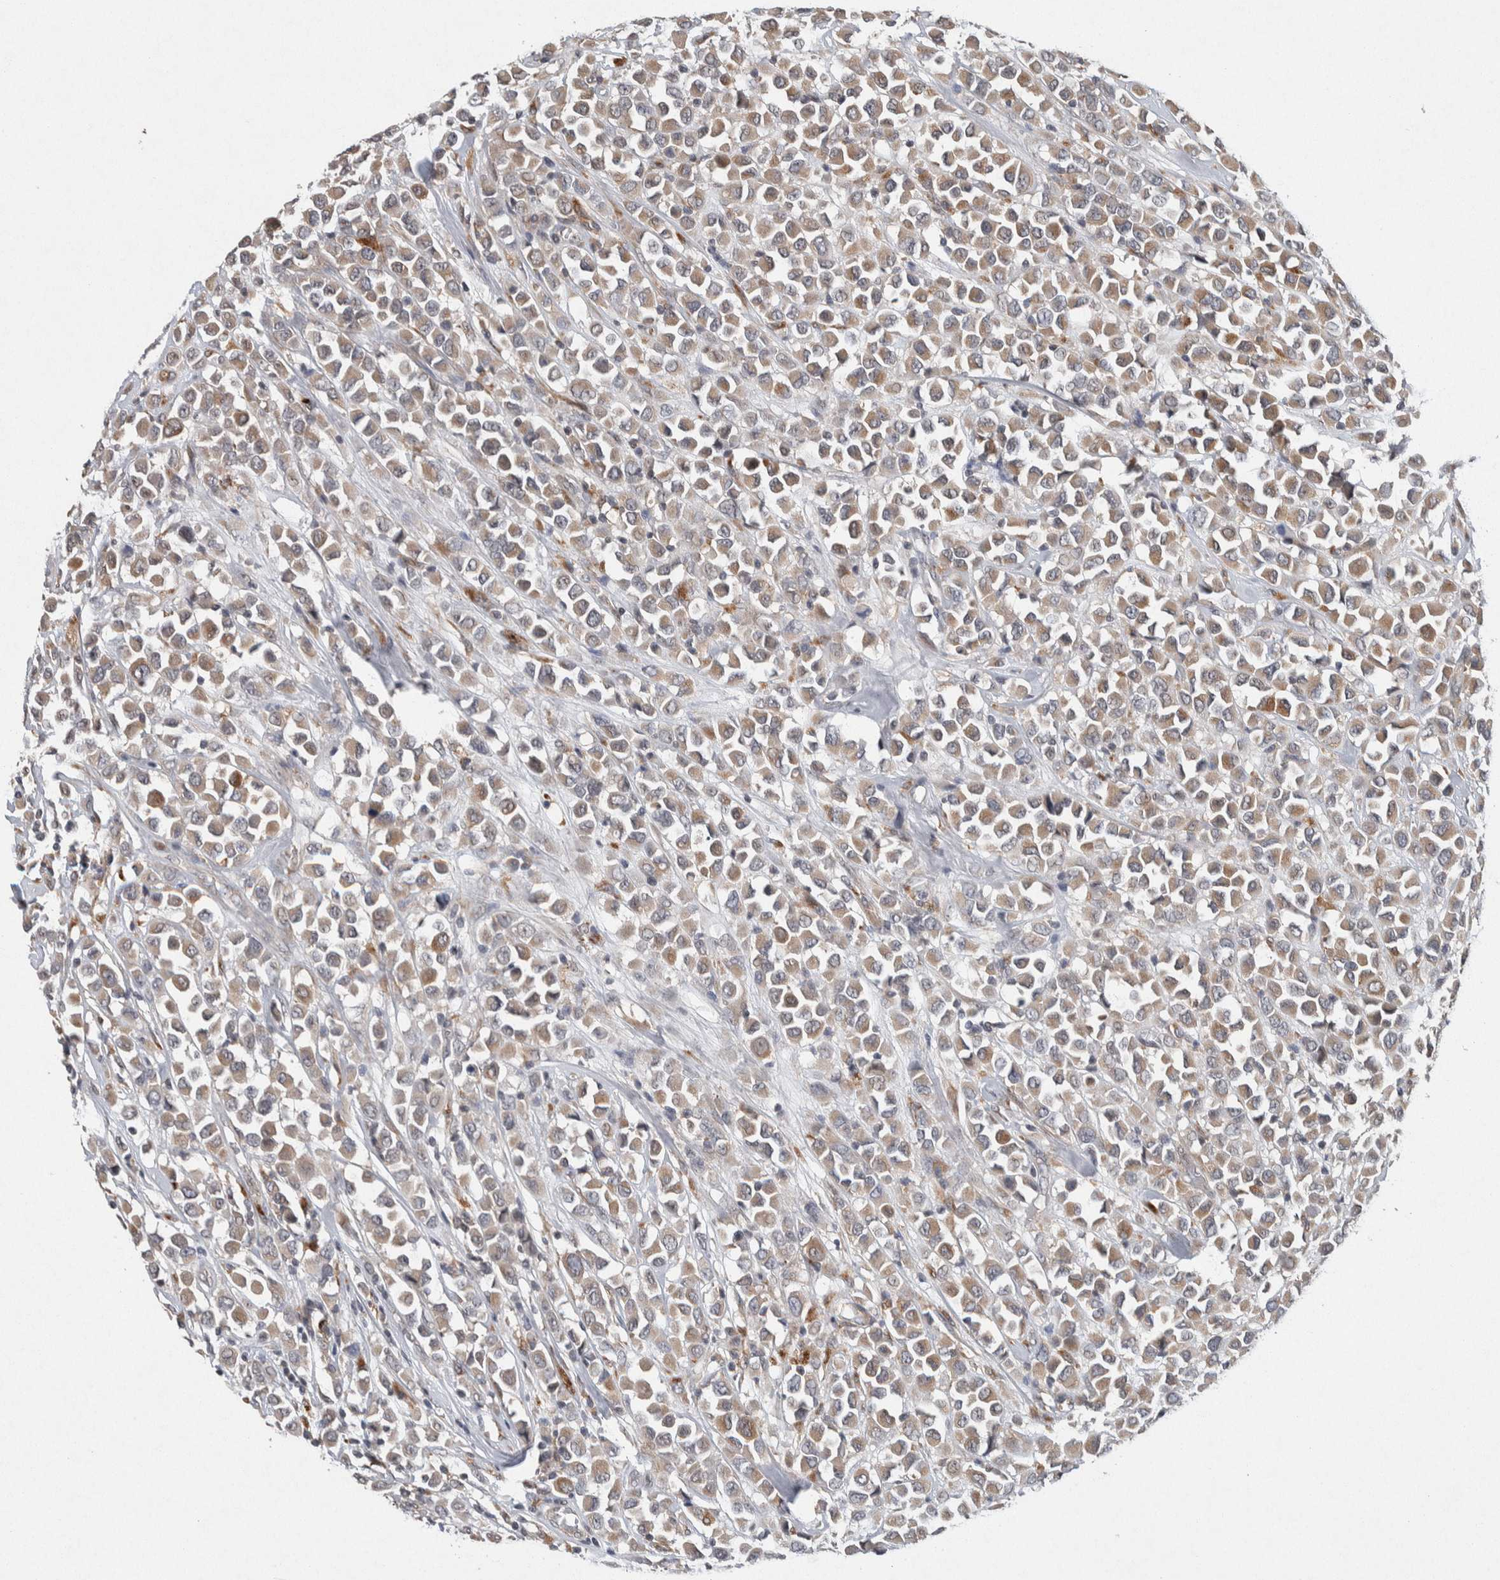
{"staining": {"intensity": "weak", "quantity": ">75%", "location": "cytoplasmic/membranous"}, "tissue": "breast cancer", "cell_type": "Tumor cells", "image_type": "cancer", "snomed": [{"axis": "morphology", "description": "Duct carcinoma"}, {"axis": "topography", "description": "Breast"}], "caption": "Breast cancer tissue exhibits weak cytoplasmic/membranous expression in about >75% of tumor cells", "gene": "KCNK1", "patient": {"sex": "female", "age": 61}}